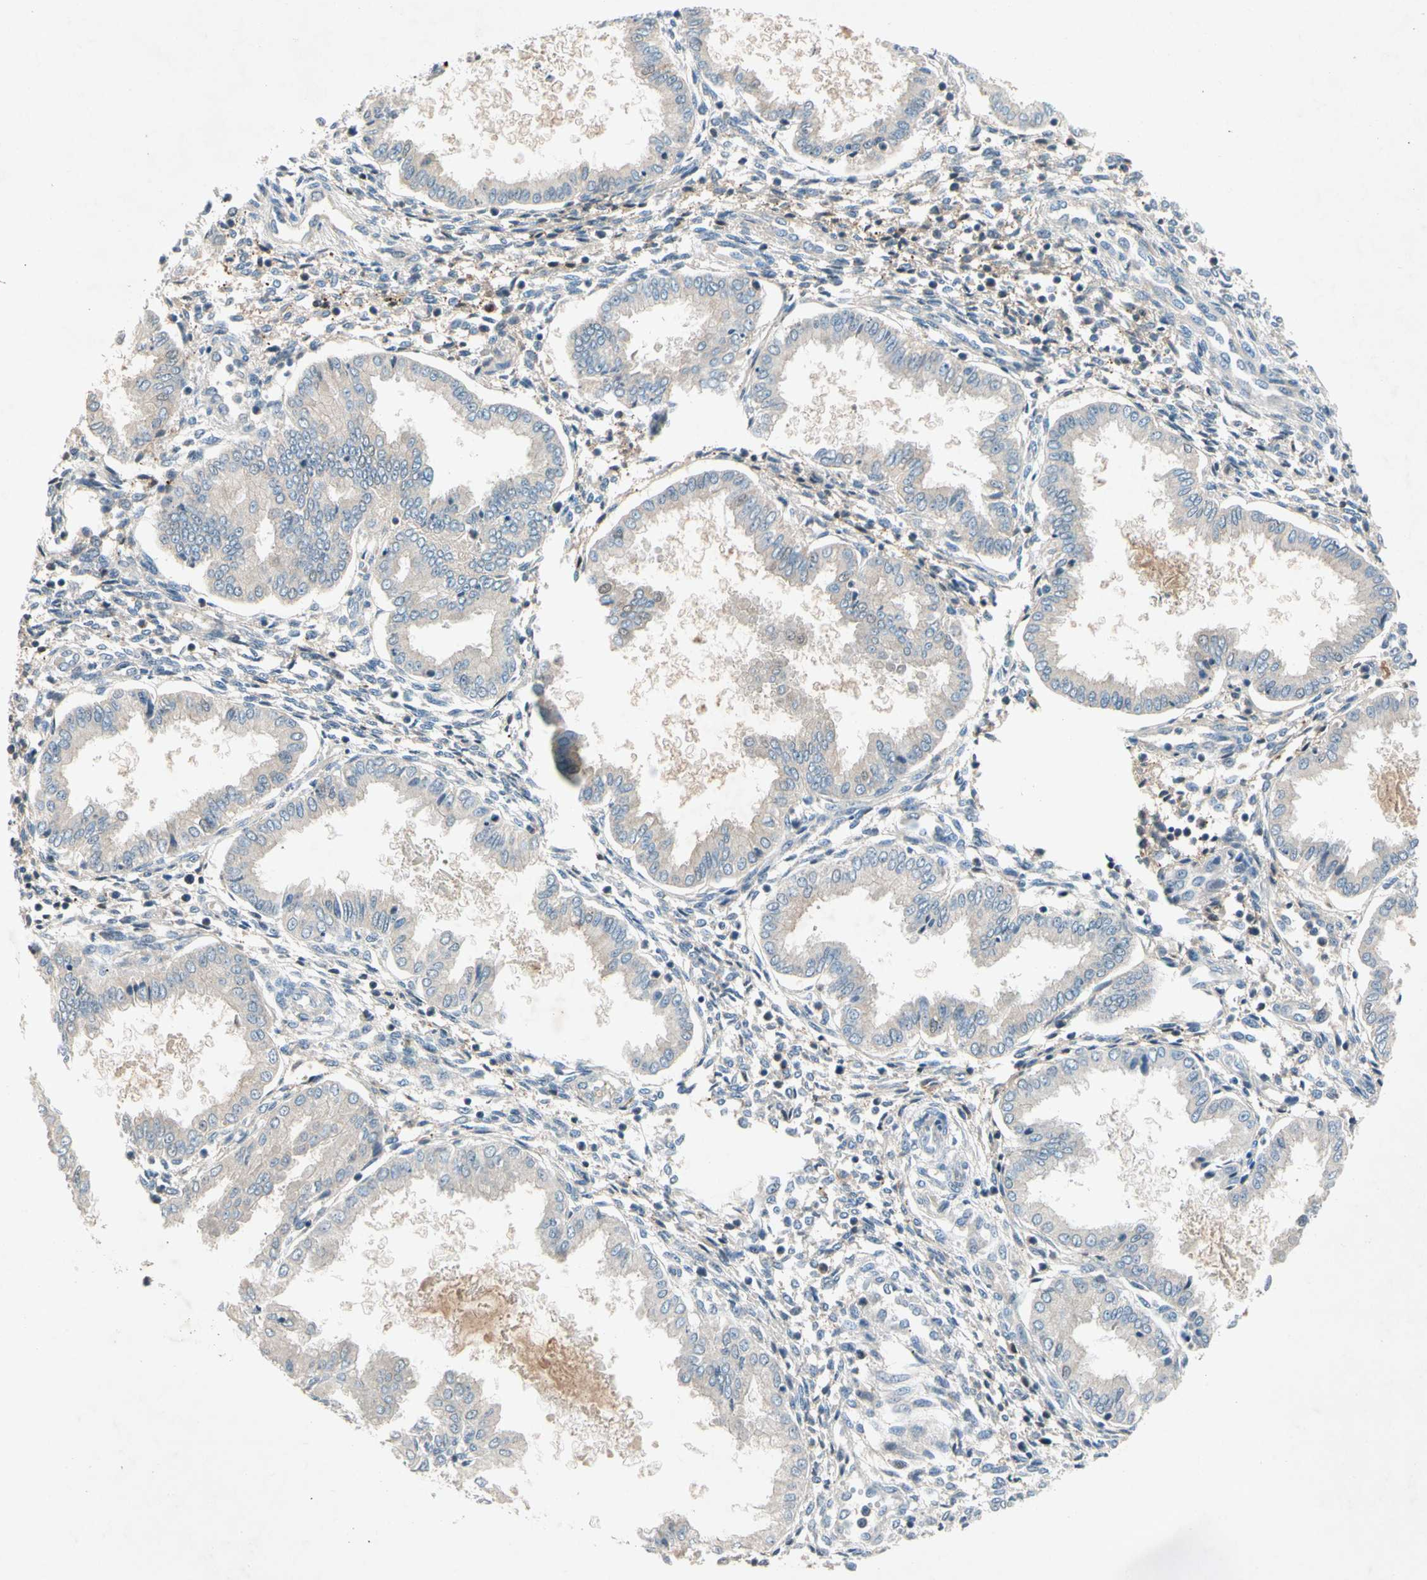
{"staining": {"intensity": "weak", "quantity": "25%-75%", "location": "cytoplasmic/membranous"}, "tissue": "endometrium", "cell_type": "Cells in endometrial stroma", "image_type": "normal", "snomed": [{"axis": "morphology", "description": "Normal tissue, NOS"}, {"axis": "topography", "description": "Endometrium"}], "caption": "A high-resolution photomicrograph shows IHC staining of normal endometrium, which reveals weak cytoplasmic/membranous expression in approximately 25%-75% of cells in endometrial stroma.", "gene": "NDFIP2", "patient": {"sex": "female", "age": 33}}